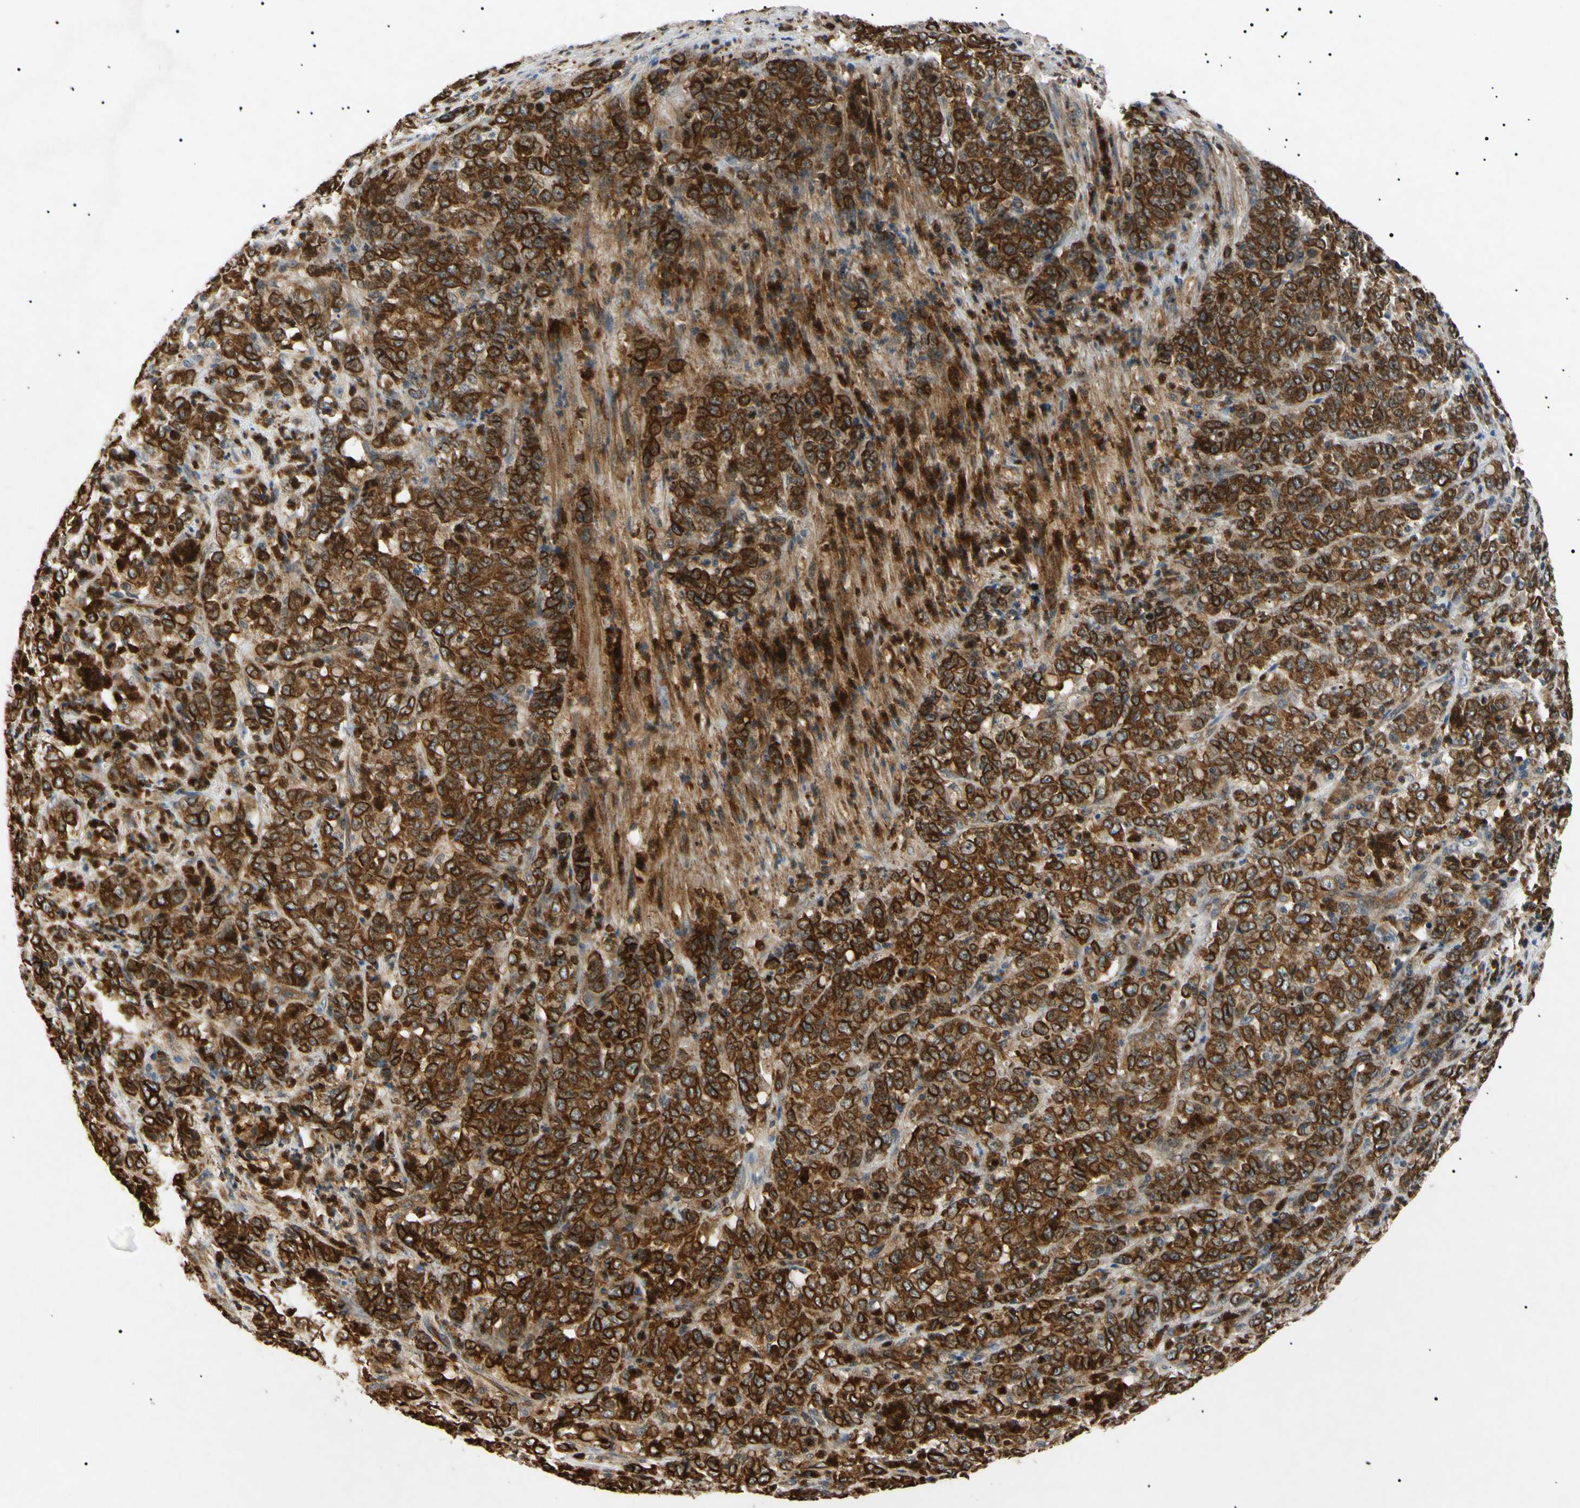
{"staining": {"intensity": "strong", "quantity": ">75%", "location": "cytoplasmic/membranous,nuclear"}, "tissue": "stomach cancer", "cell_type": "Tumor cells", "image_type": "cancer", "snomed": [{"axis": "morphology", "description": "Adenocarcinoma, NOS"}, {"axis": "topography", "description": "Stomach, lower"}], "caption": "This image exhibits IHC staining of human adenocarcinoma (stomach), with high strong cytoplasmic/membranous and nuclear positivity in about >75% of tumor cells.", "gene": "TUBB4A", "patient": {"sex": "female", "age": 71}}